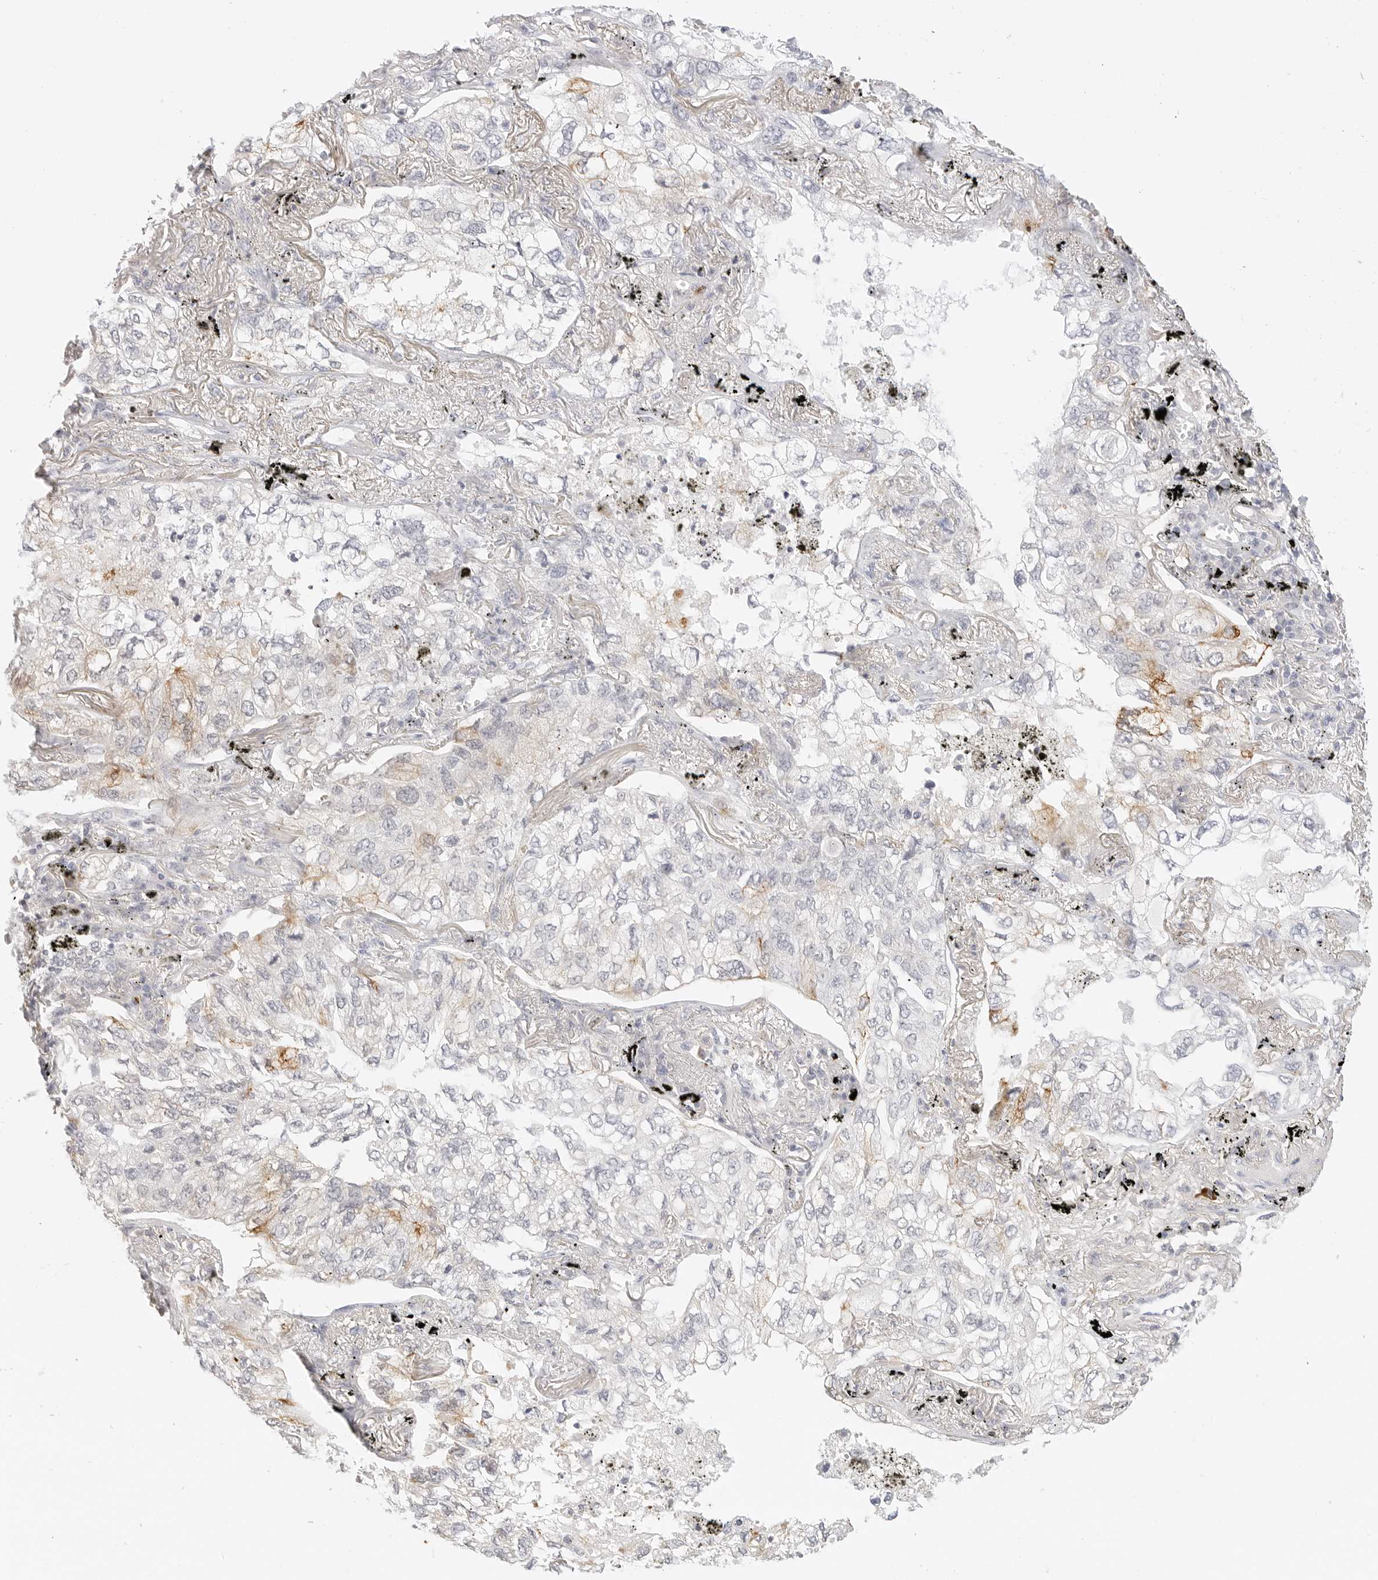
{"staining": {"intensity": "negative", "quantity": "none", "location": "none"}, "tissue": "lung cancer", "cell_type": "Tumor cells", "image_type": "cancer", "snomed": [{"axis": "morphology", "description": "Adenocarcinoma, NOS"}, {"axis": "topography", "description": "Lung"}], "caption": "High magnification brightfield microscopy of lung adenocarcinoma stained with DAB (brown) and counterstained with hematoxylin (blue): tumor cells show no significant positivity.", "gene": "PCDH19", "patient": {"sex": "male", "age": 65}}